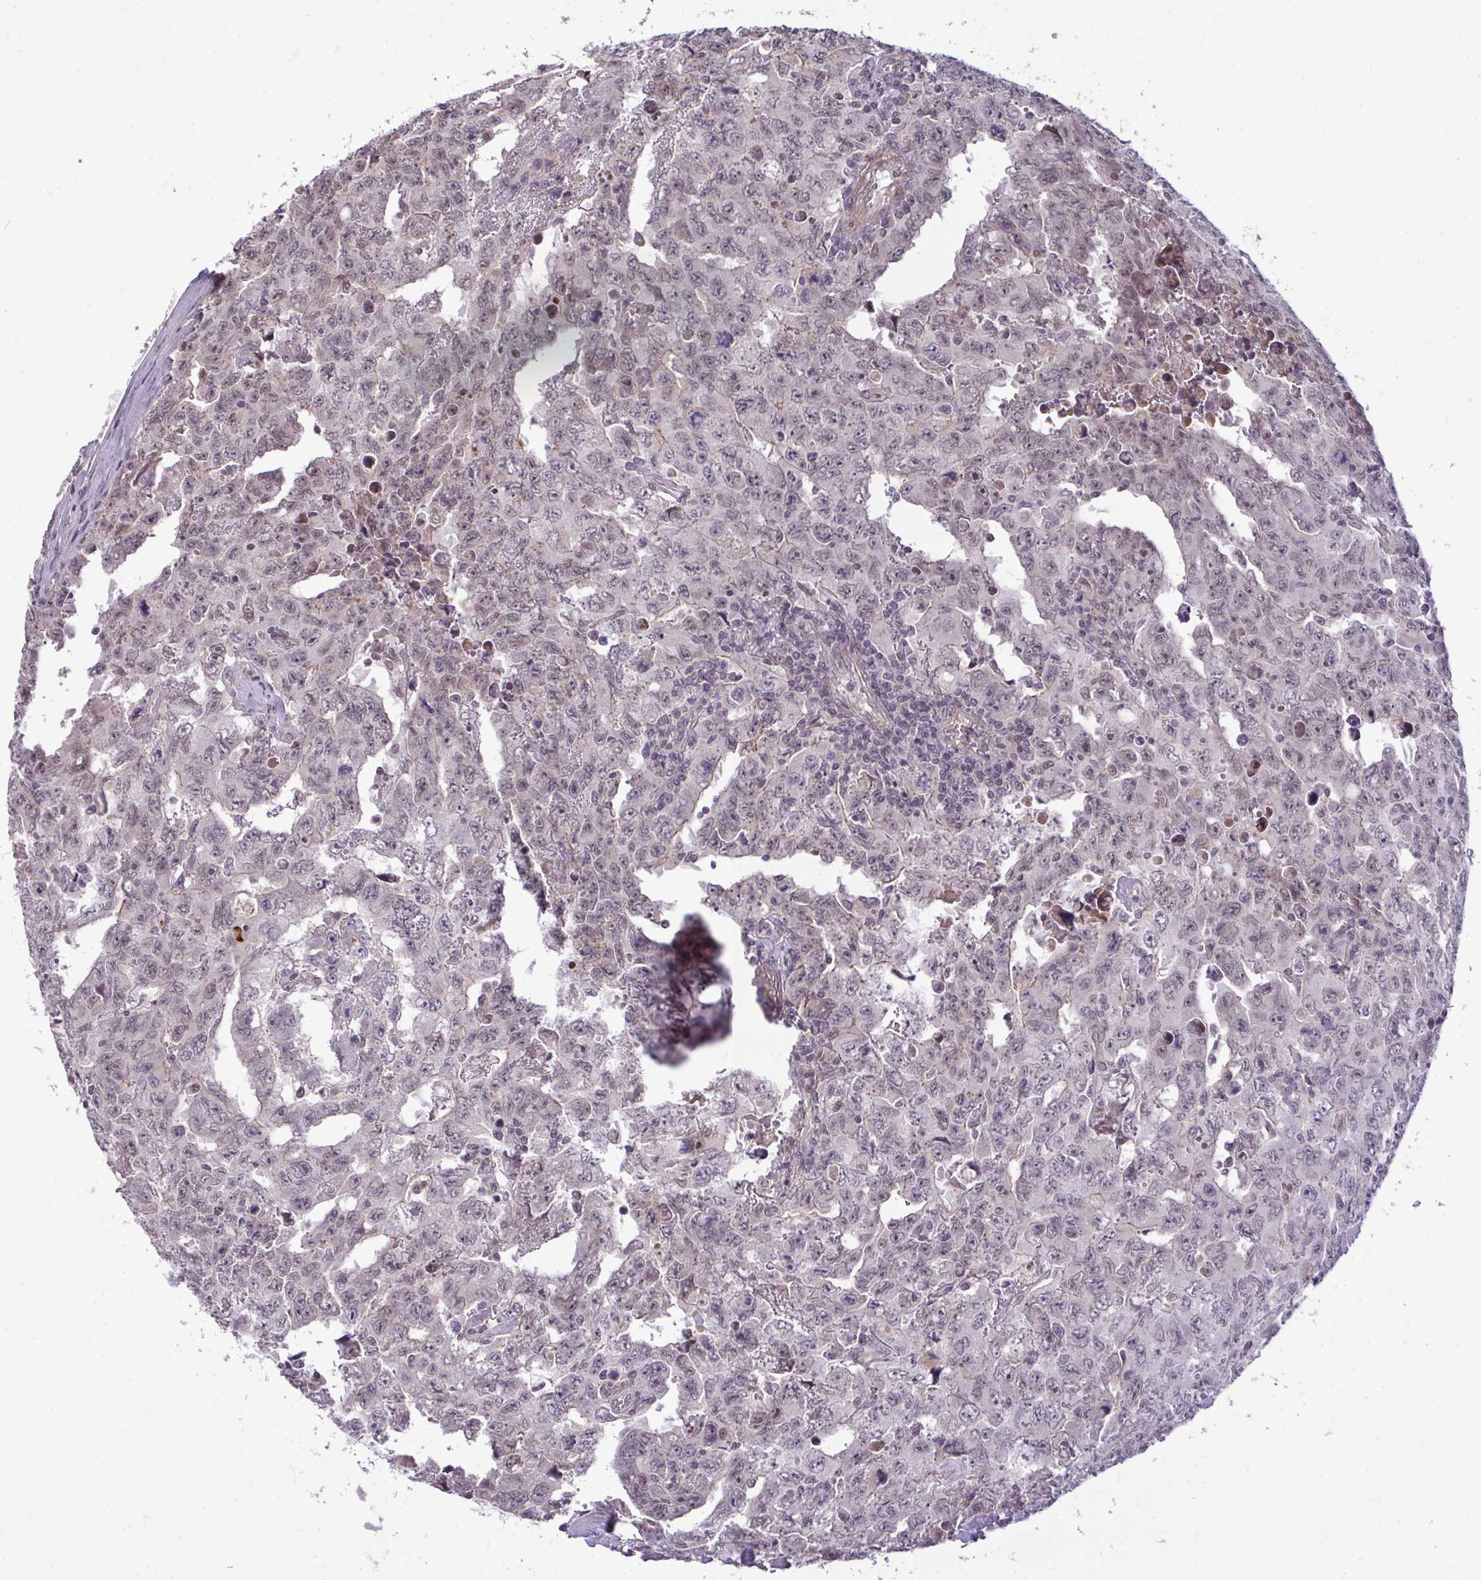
{"staining": {"intensity": "weak", "quantity": "<25%", "location": "nuclear"}, "tissue": "testis cancer", "cell_type": "Tumor cells", "image_type": "cancer", "snomed": [{"axis": "morphology", "description": "Carcinoma, Embryonal, NOS"}, {"axis": "topography", "description": "Testis"}], "caption": "A histopathology image of testis embryonal carcinoma stained for a protein exhibits no brown staining in tumor cells. (Brightfield microscopy of DAB IHC at high magnification).", "gene": "ZSCAN9", "patient": {"sex": "male", "age": 24}}